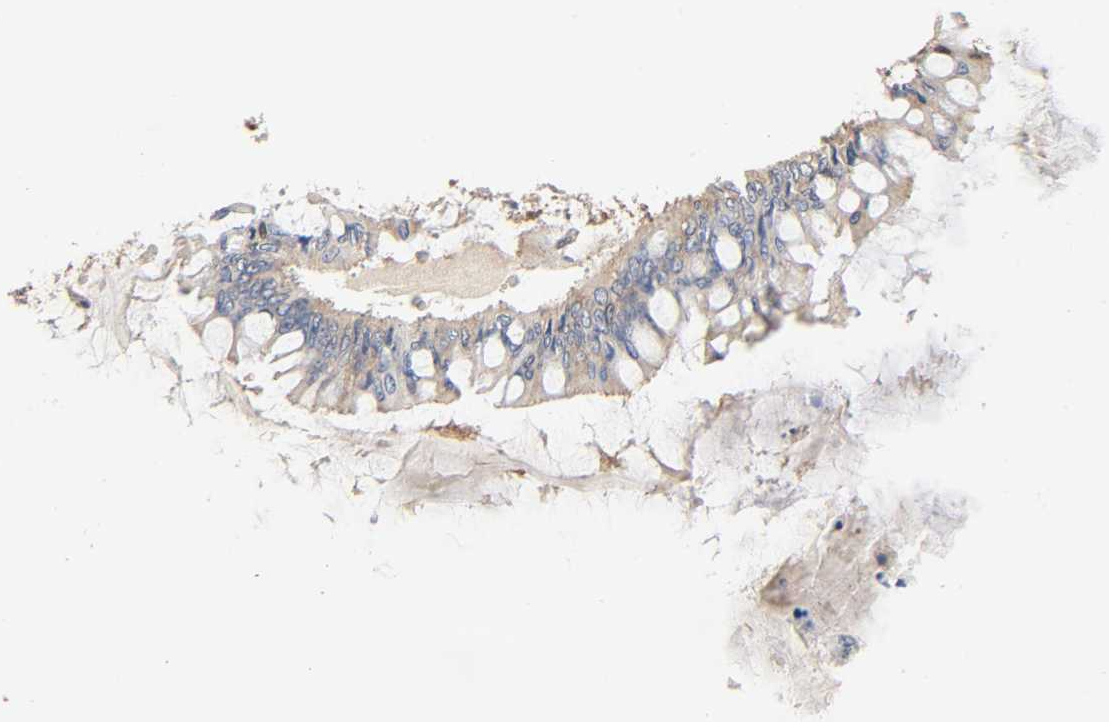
{"staining": {"intensity": "moderate", "quantity": ">75%", "location": "cytoplasmic/membranous"}, "tissue": "ovarian cancer", "cell_type": "Tumor cells", "image_type": "cancer", "snomed": [{"axis": "morphology", "description": "Cystadenocarcinoma, mucinous, NOS"}, {"axis": "topography", "description": "Ovary"}], "caption": "Immunohistochemical staining of human ovarian cancer (mucinous cystadenocarcinoma) exhibits medium levels of moderate cytoplasmic/membranous expression in about >75% of tumor cells.", "gene": "BIN1", "patient": {"sex": "female", "age": 73}}